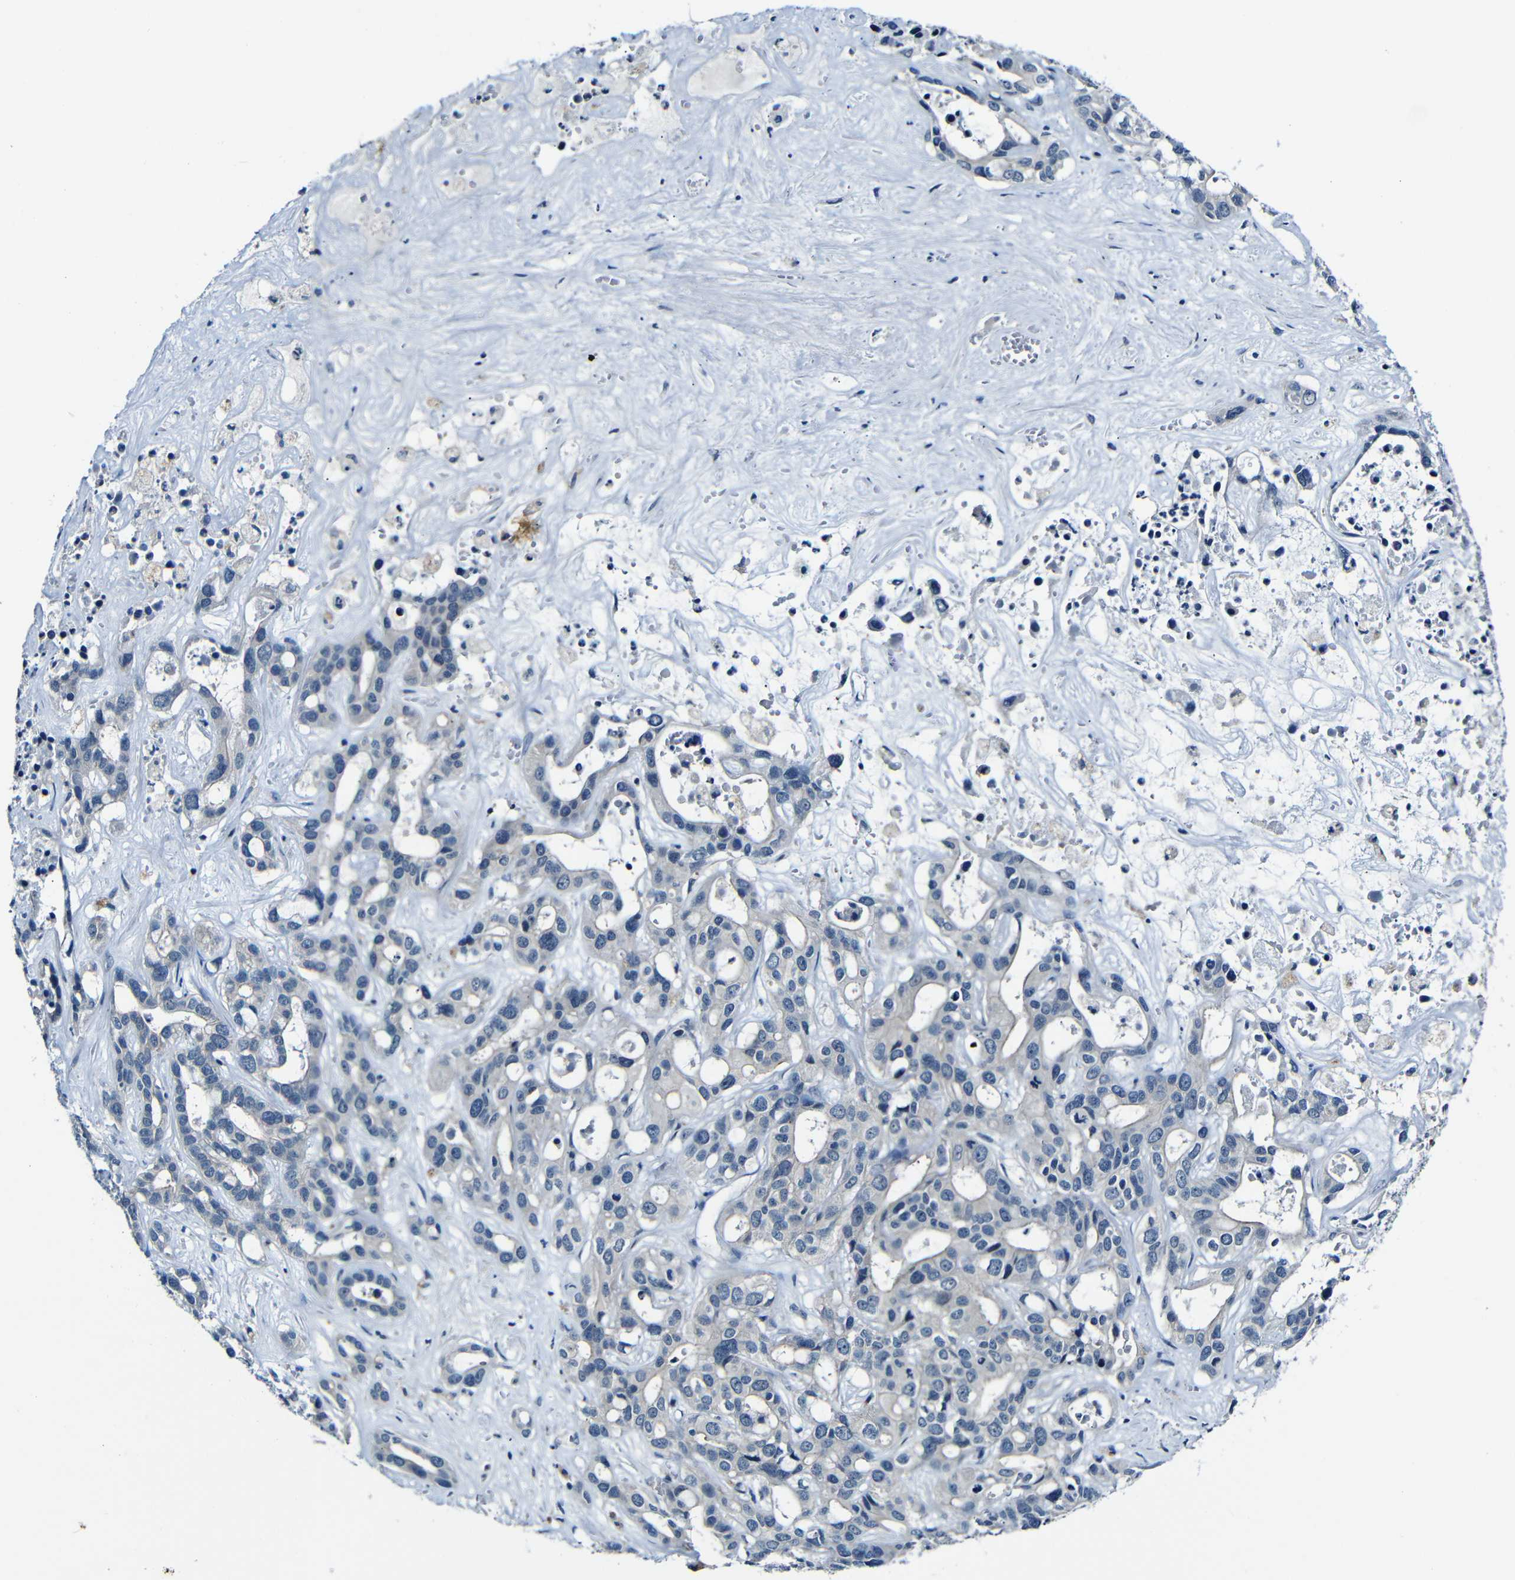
{"staining": {"intensity": "weak", "quantity": "25%-75%", "location": "cytoplasmic/membranous"}, "tissue": "liver cancer", "cell_type": "Tumor cells", "image_type": "cancer", "snomed": [{"axis": "morphology", "description": "Cholangiocarcinoma"}, {"axis": "topography", "description": "Liver"}], "caption": "This micrograph reveals immunohistochemistry staining of liver cholangiocarcinoma, with low weak cytoplasmic/membranous expression in about 25%-75% of tumor cells.", "gene": "ANK3", "patient": {"sex": "female", "age": 65}}